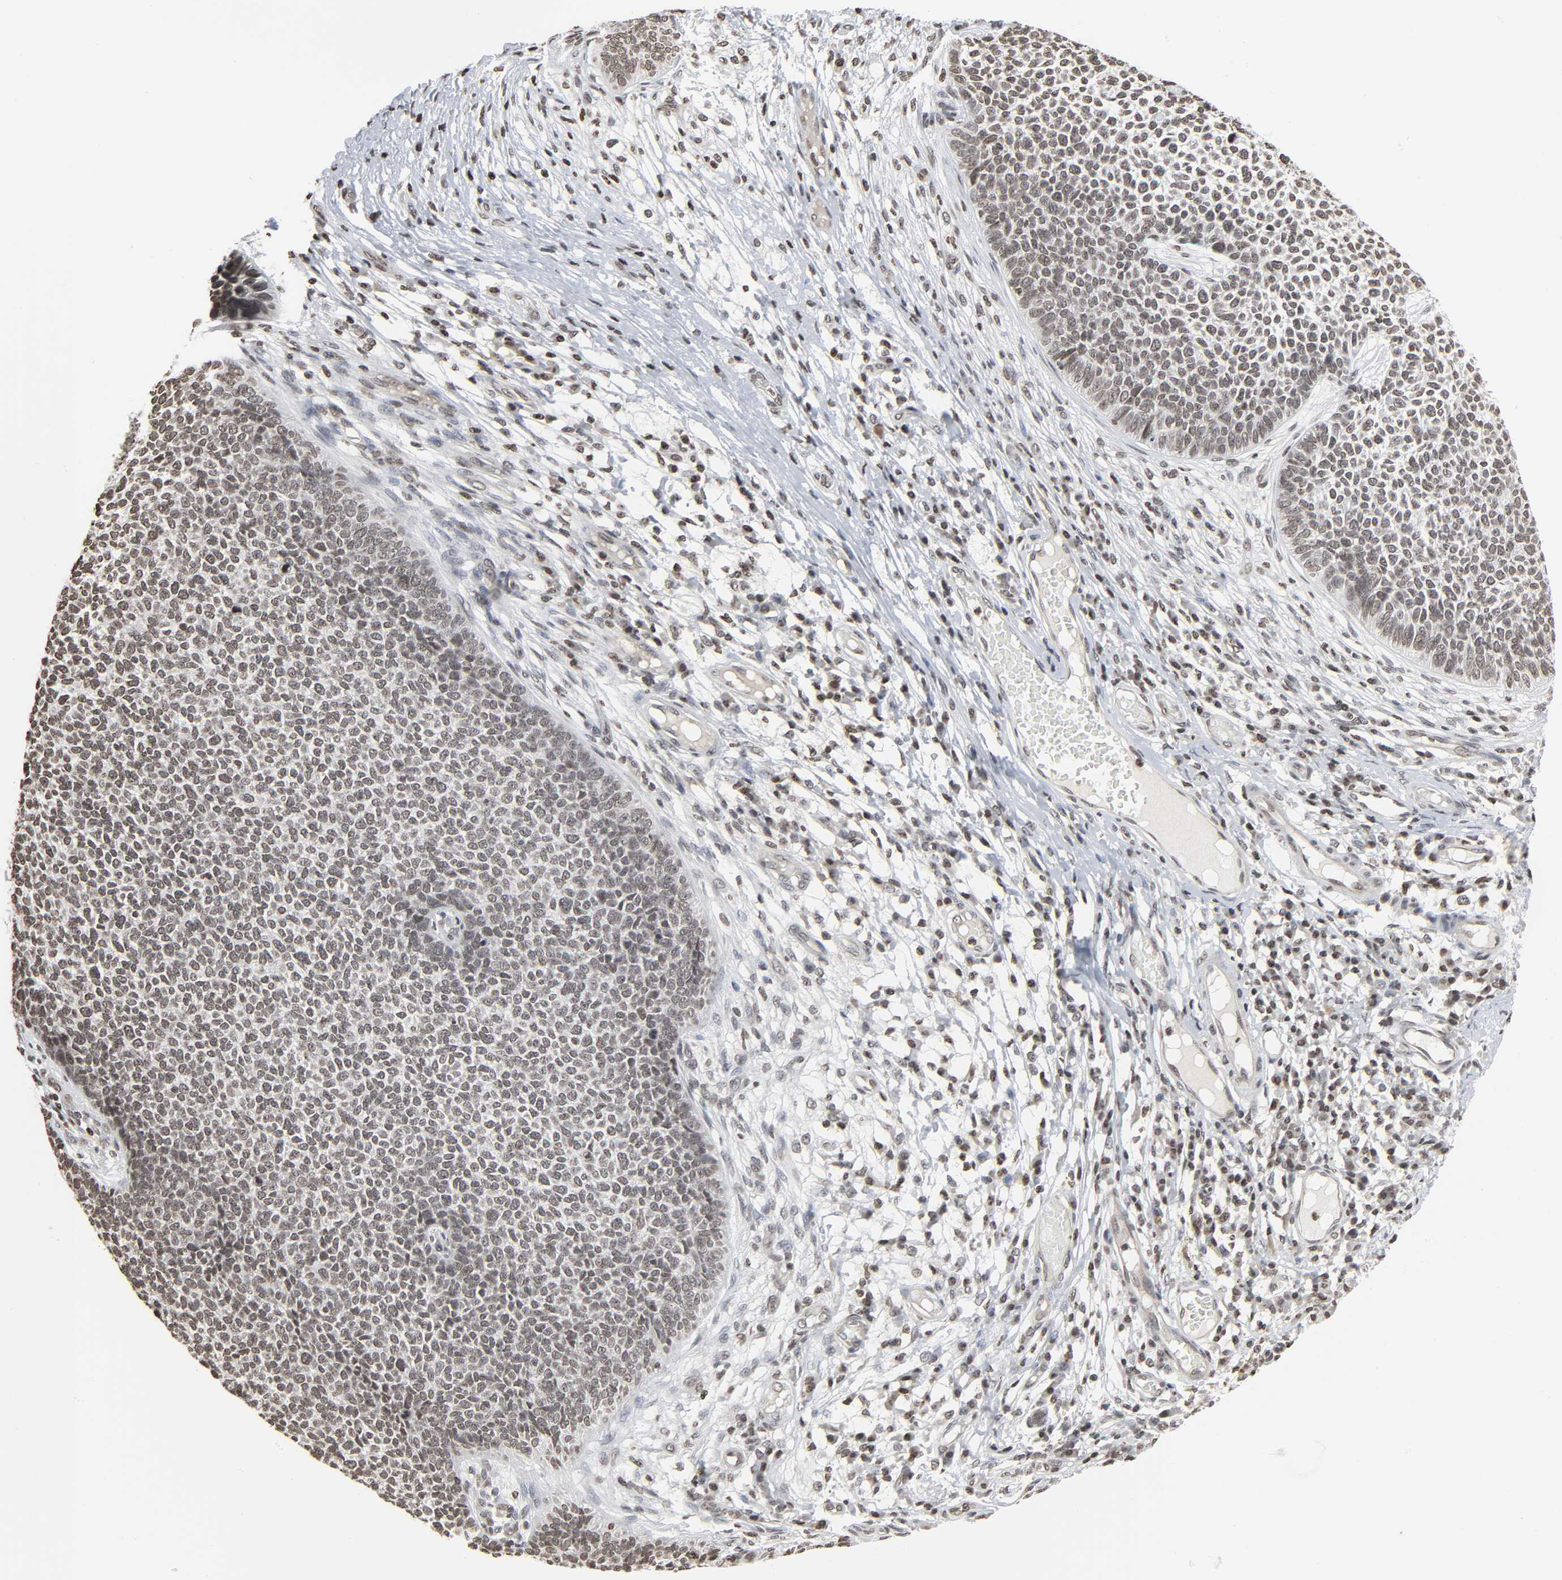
{"staining": {"intensity": "moderate", "quantity": ">75%", "location": "nuclear"}, "tissue": "skin cancer", "cell_type": "Tumor cells", "image_type": "cancer", "snomed": [{"axis": "morphology", "description": "Basal cell carcinoma"}, {"axis": "topography", "description": "Skin"}], "caption": "This image displays IHC staining of human skin cancer (basal cell carcinoma), with medium moderate nuclear positivity in about >75% of tumor cells.", "gene": "ELAVL1", "patient": {"sex": "female", "age": 84}}